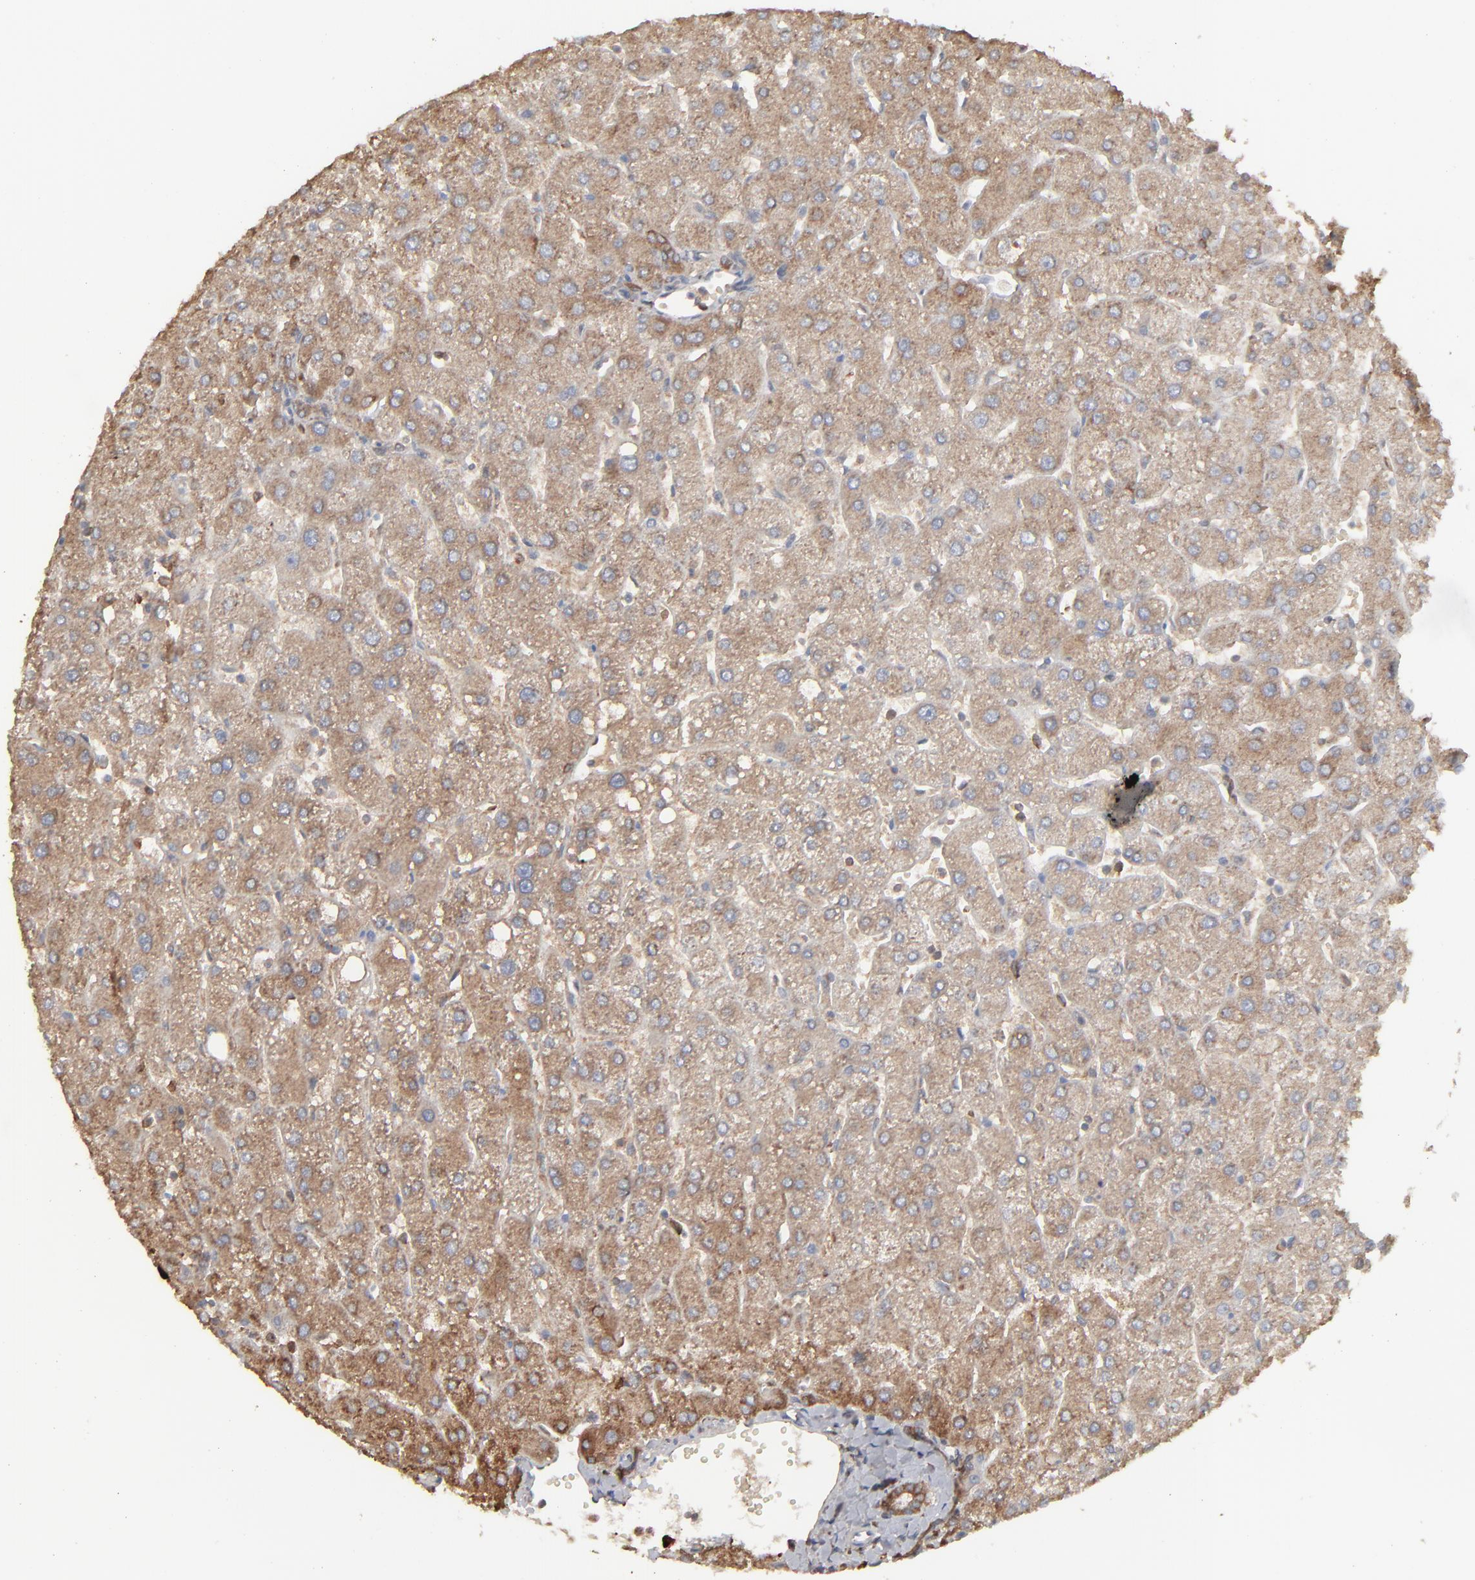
{"staining": {"intensity": "moderate", "quantity": ">75%", "location": "cytoplasmic/membranous"}, "tissue": "liver", "cell_type": "Cholangiocytes", "image_type": "normal", "snomed": [{"axis": "morphology", "description": "Normal tissue, NOS"}, {"axis": "topography", "description": "Liver"}], "caption": "Immunohistochemistry (IHC) (DAB) staining of unremarkable liver shows moderate cytoplasmic/membranous protein expression in approximately >75% of cholangiocytes.", "gene": "NME1", "patient": {"sex": "male", "age": 67}}